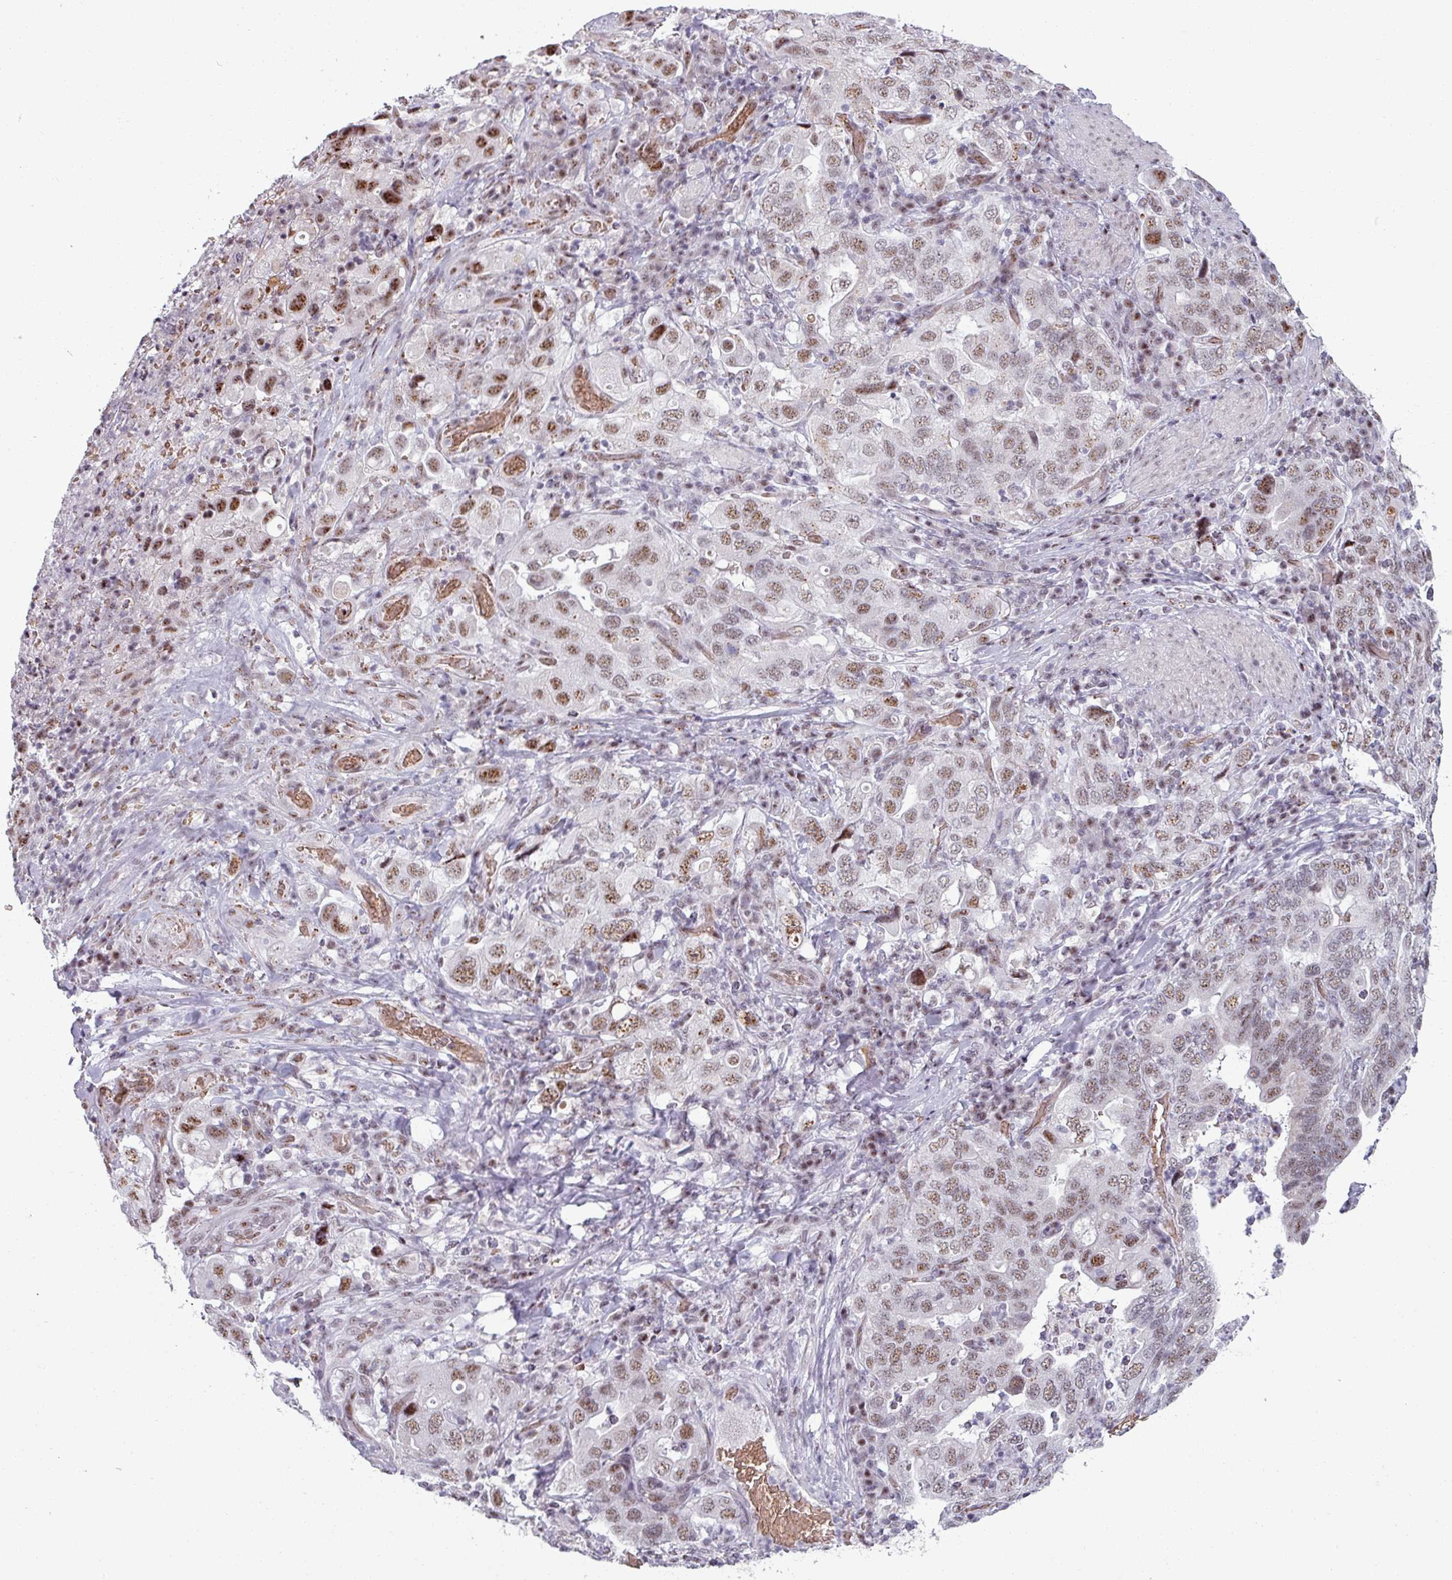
{"staining": {"intensity": "moderate", "quantity": ">75%", "location": "nuclear"}, "tissue": "stomach cancer", "cell_type": "Tumor cells", "image_type": "cancer", "snomed": [{"axis": "morphology", "description": "Adenocarcinoma, NOS"}, {"axis": "topography", "description": "Stomach, upper"}], "caption": "Stomach adenocarcinoma was stained to show a protein in brown. There is medium levels of moderate nuclear staining in approximately >75% of tumor cells. The protein of interest is stained brown, and the nuclei are stained in blue (DAB (3,3'-diaminobenzidine) IHC with brightfield microscopy, high magnification).", "gene": "NCOR1", "patient": {"sex": "male", "age": 62}}